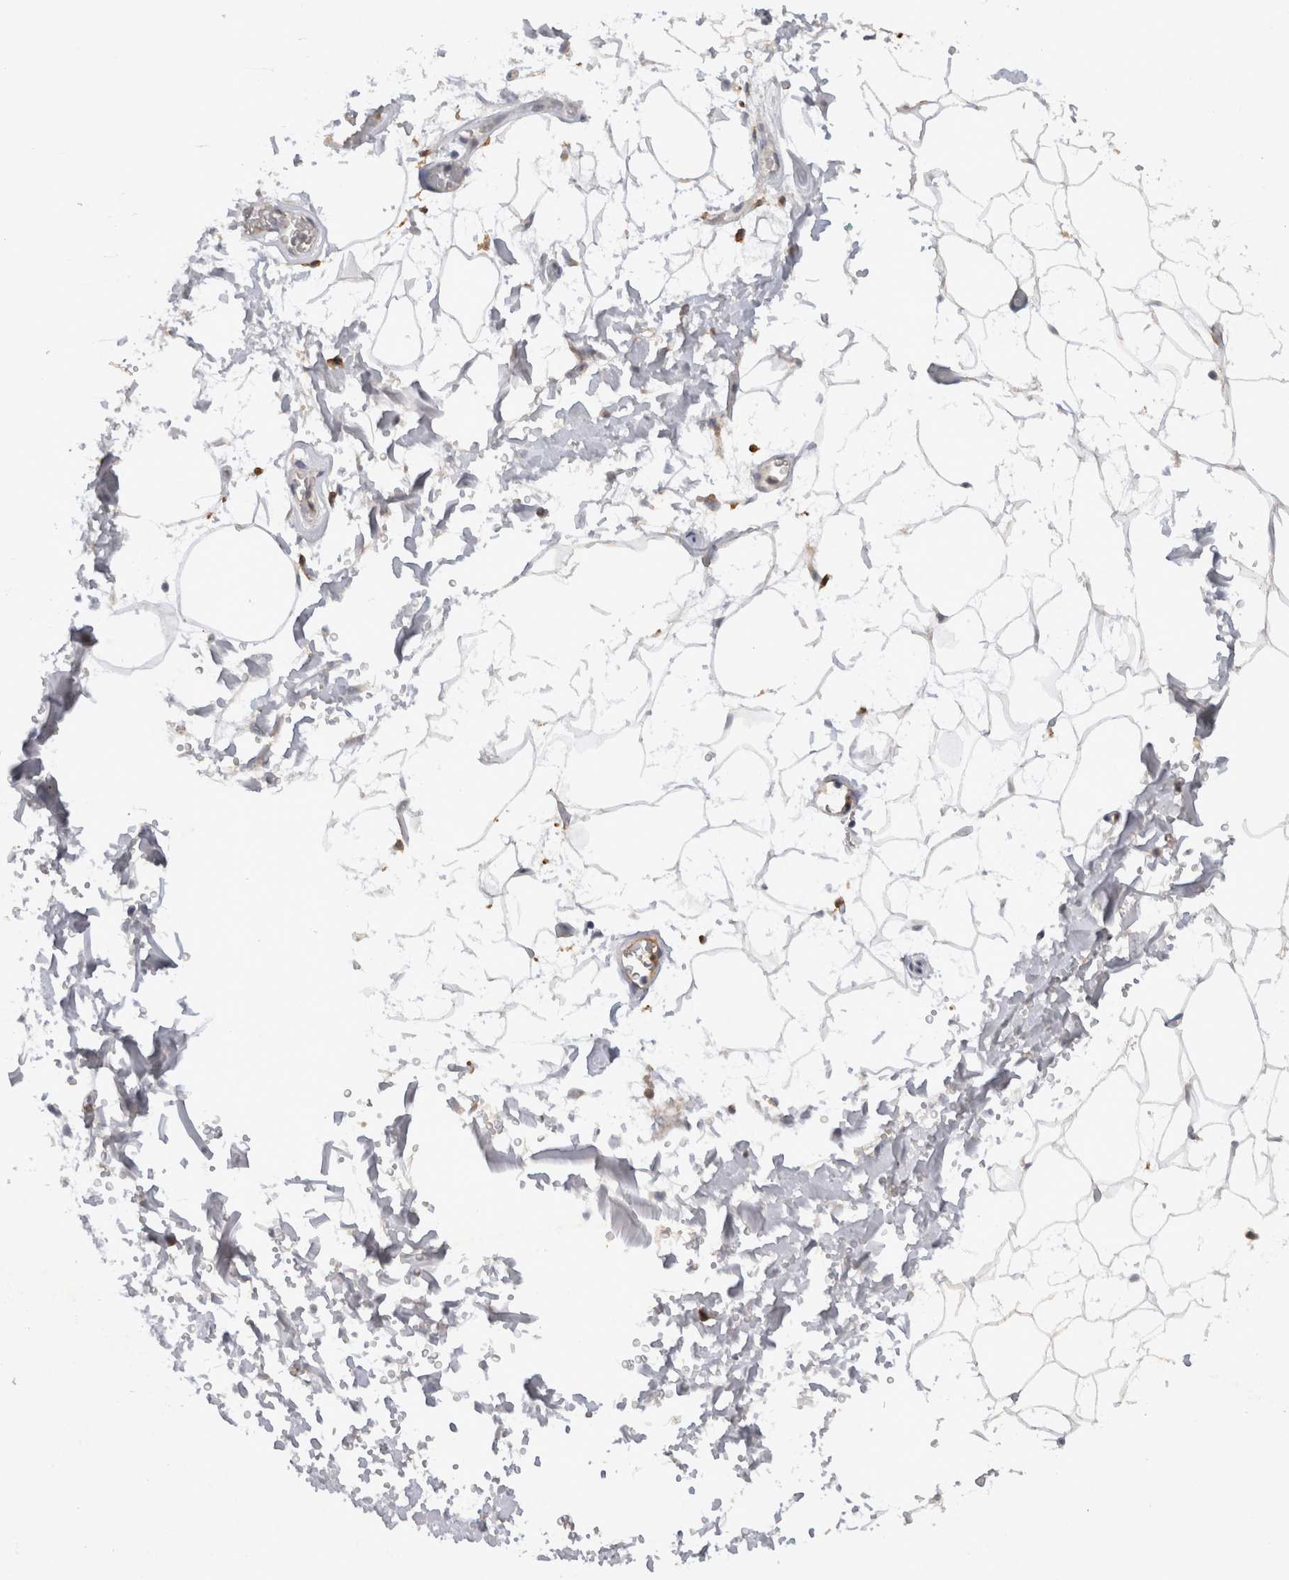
{"staining": {"intensity": "negative", "quantity": "none", "location": "none"}, "tissue": "adipose tissue", "cell_type": "Adipocytes", "image_type": "normal", "snomed": [{"axis": "morphology", "description": "Normal tissue, NOS"}, {"axis": "topography", "description": "Soft tissue"}], "caption": "IHC micrograph of unremarkable human adipose tissue stained for a protein (brown), which exhibits no staining in adipocytes.", "gene": "VSIG4", "patient": {"sex": "male", "age": 72}}